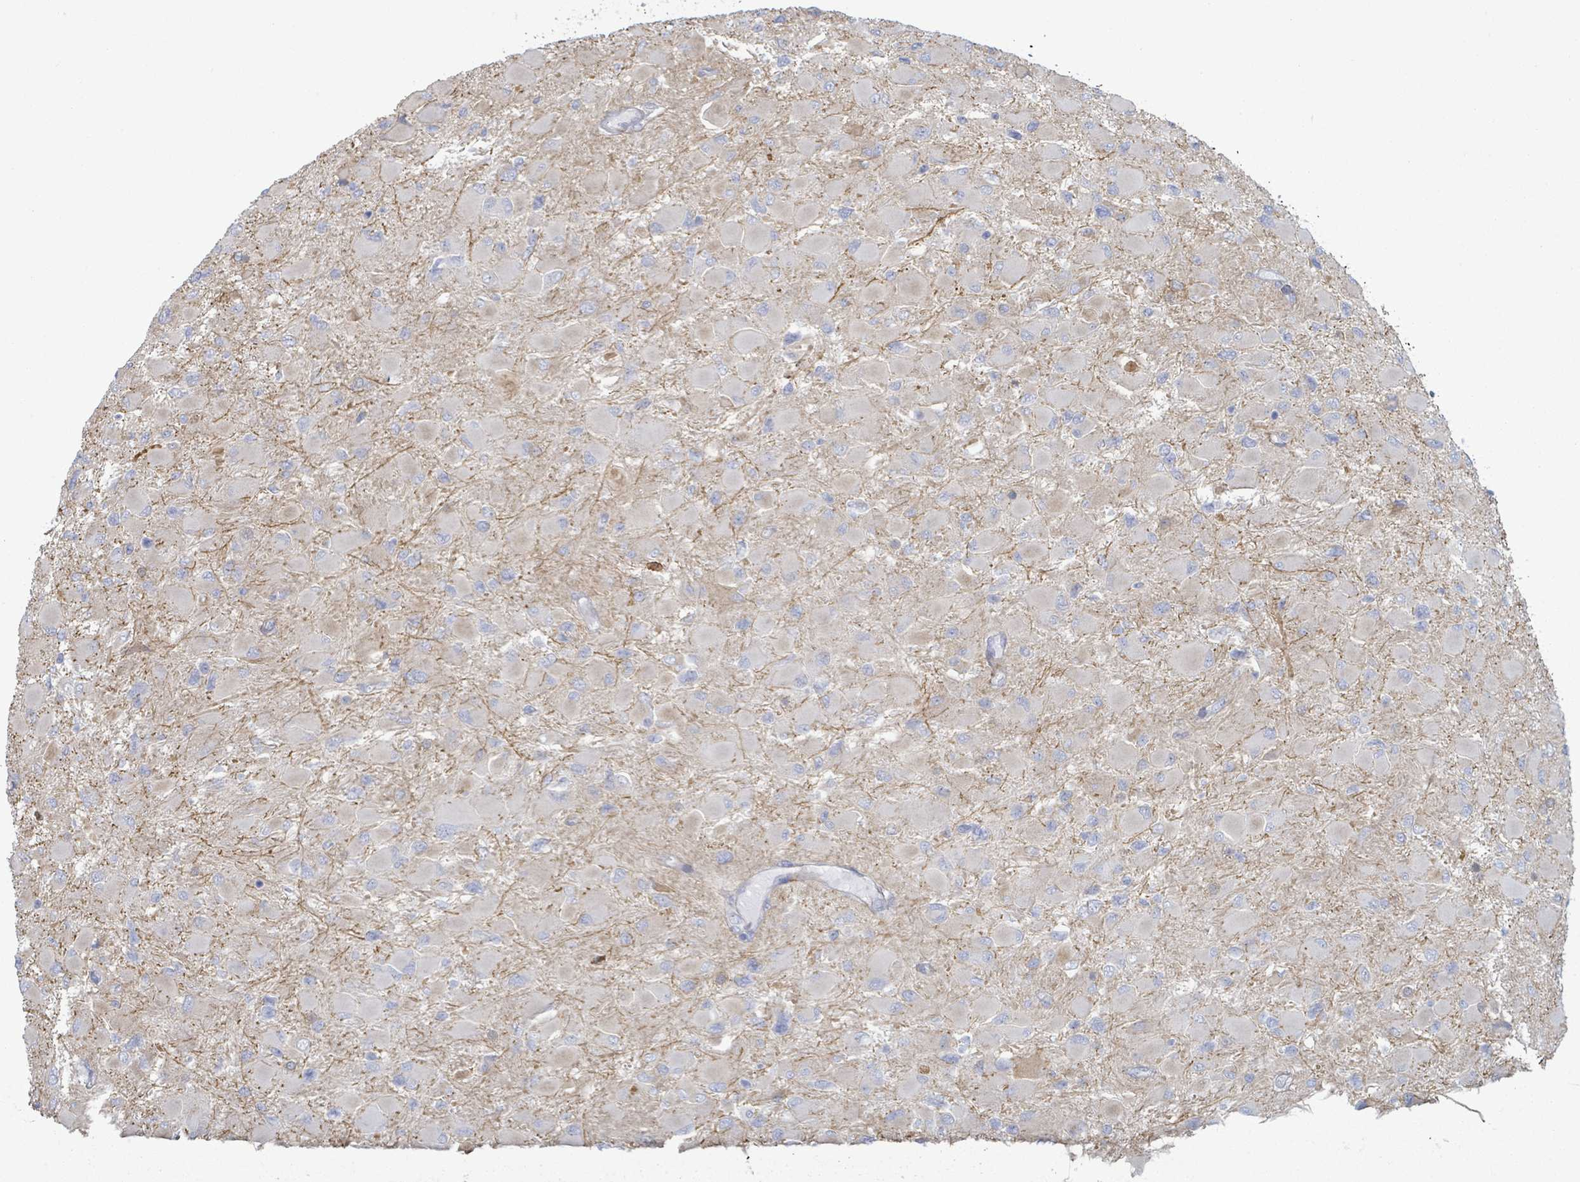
{"staining": {"intensity": "negative", "quantity": "none", "location": "none"}, "tissue": "glioma", "cell_type": "Tumor cells", "image_type": "cancer", "snomed": [{"axis": "morphology", "description": "Glioma, malignant, High grade"}, {"axis": "topography", "description": "Cerebral cortex"}], "caption": "High magnification brightfield microscopy of glioma stained with DAB (brown) and counterstained with hematoxylin (blue): tumor cells show no significant positivity.", "gene": "COL13A1", "patient": {"sex": "female", "age": 36}}